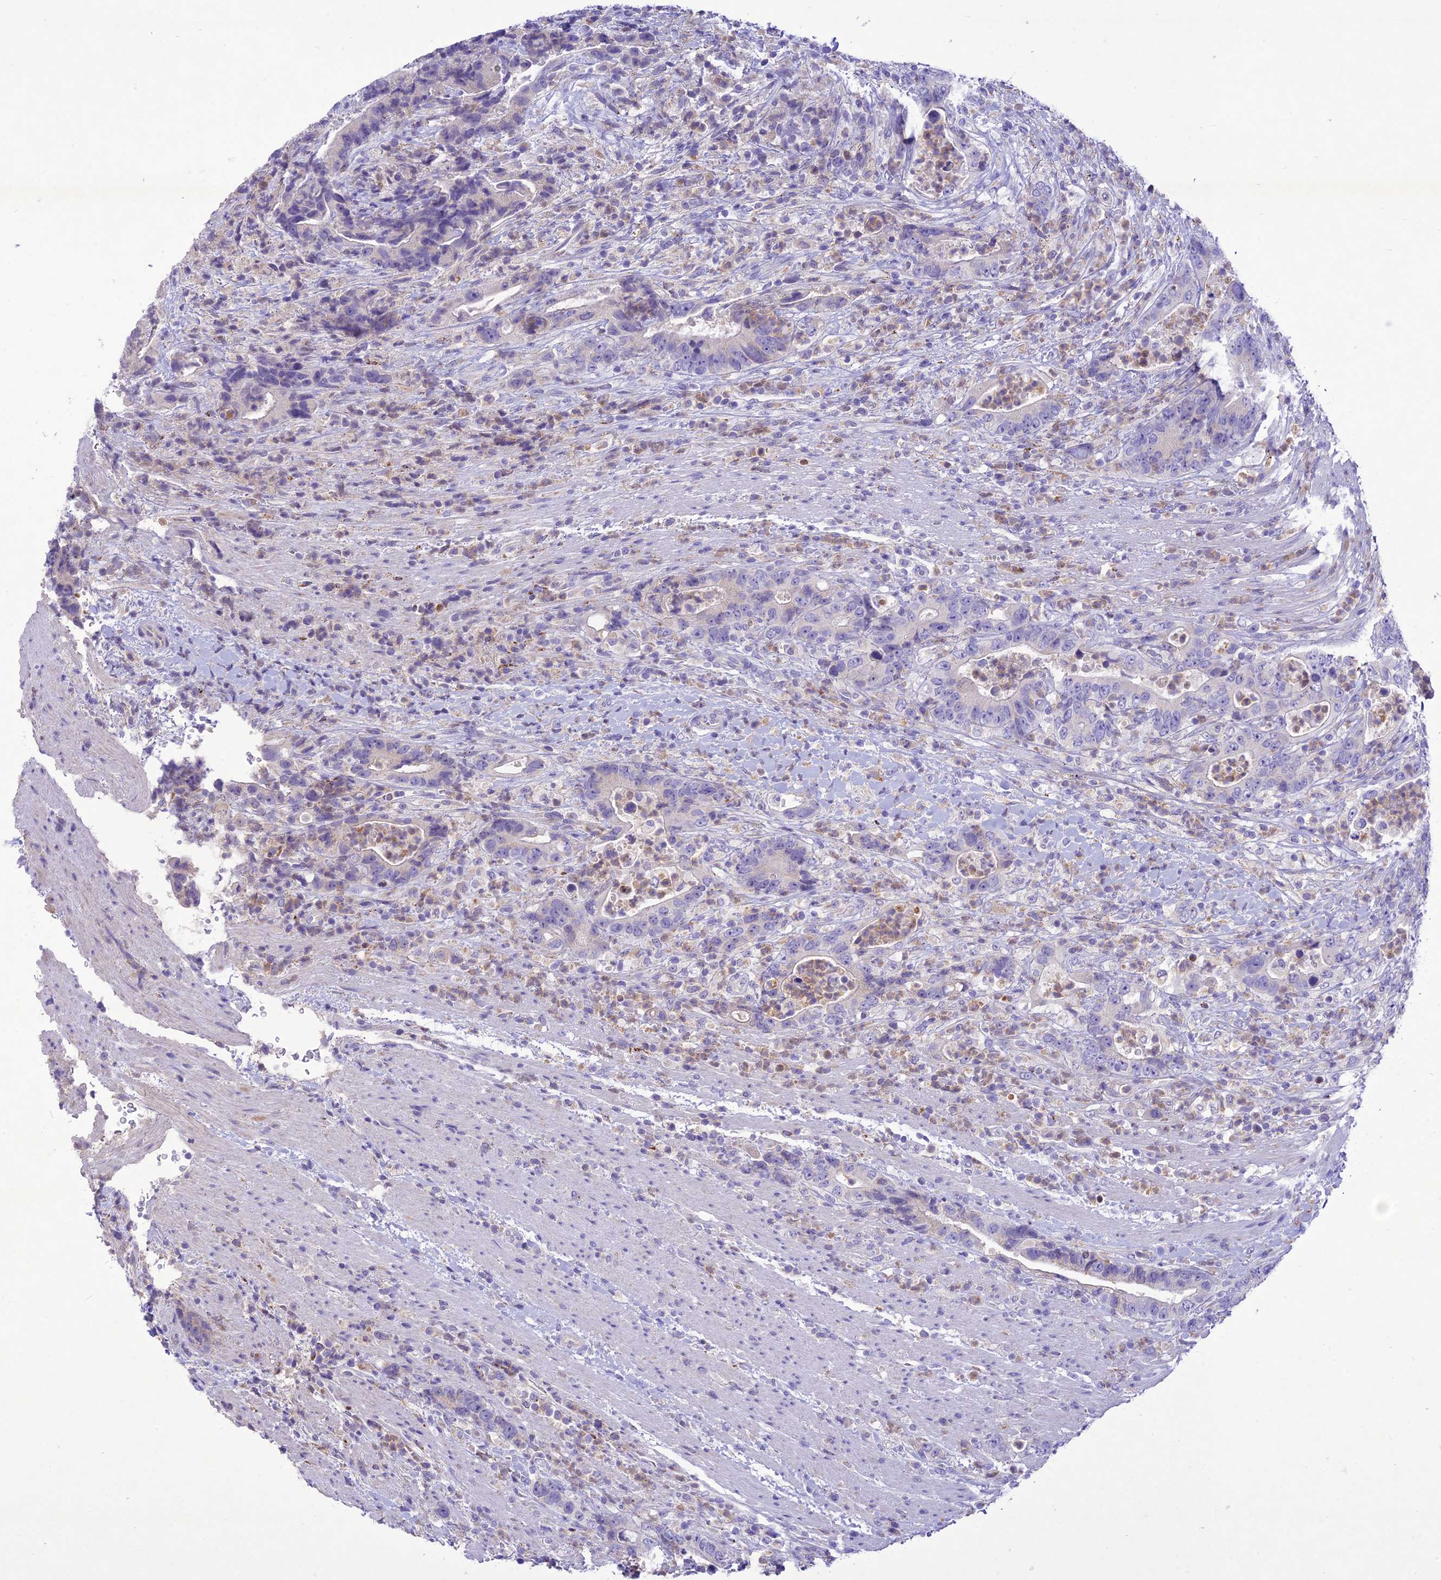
{"staining": {"intensity": "negative", "quantity": "none", "location": "none"}, "tissue": "colorectal cancer", "cell_type": "Tumor cells", "image_type": "cancer", "snomed": [{"axis": "morphology", "description": "Adenocarcinoma, NOS"}, {"axis": "topography", "description": "Colon"}], "caption": "Colorectal cancer (adenocarcinoma) was stained to show a protein in brown. There is no significant staining in tumor cells.", "gene": "SLC13A5", "patient": {"sex": "female", "age": 75}}